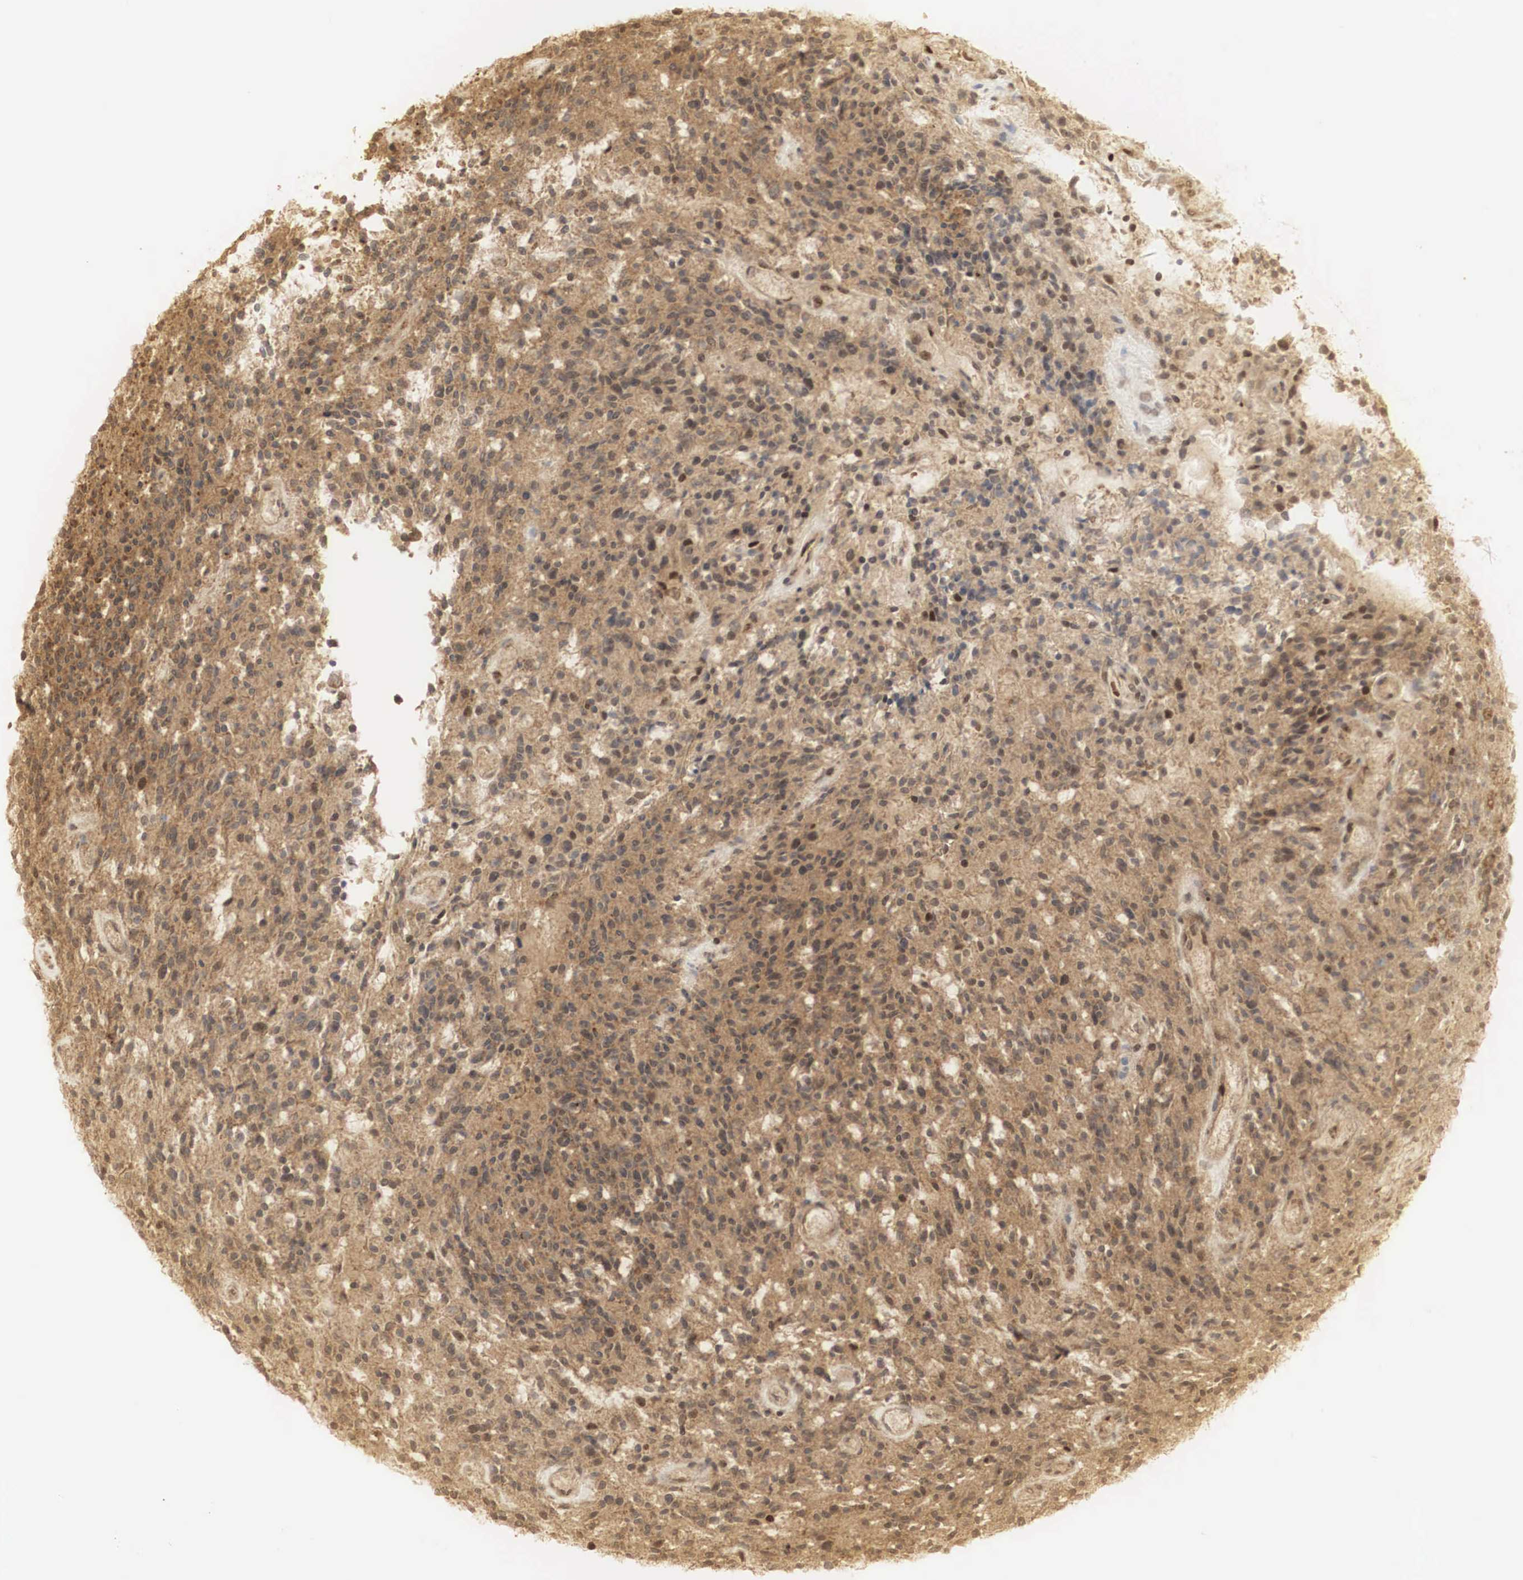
{"staining": {"intensity": "strong", "quantity": ">75%", "location": "cytoplasmic/membranous"}, "tissue": "glioma", "cell_type": "Tumor cells", "image_type": "cancer", "snomed": [{"axis": "morphology", "description": "Glioma, malignant, High grade"}, {"axis": "topography", "description": "Brain"}], "caption": "IHC photomicrograph of neoplastic tissue: human glioma stained using immunohistochemistry (IHC) reveals high levels of strong protein expression localized specifically in the cytoplasmic/membranous of tumor cells, appearing as a cytoplasmic/membranous brown color.", "gene": "RNF113A", "patient": {"sex": "female", "age": 13}}